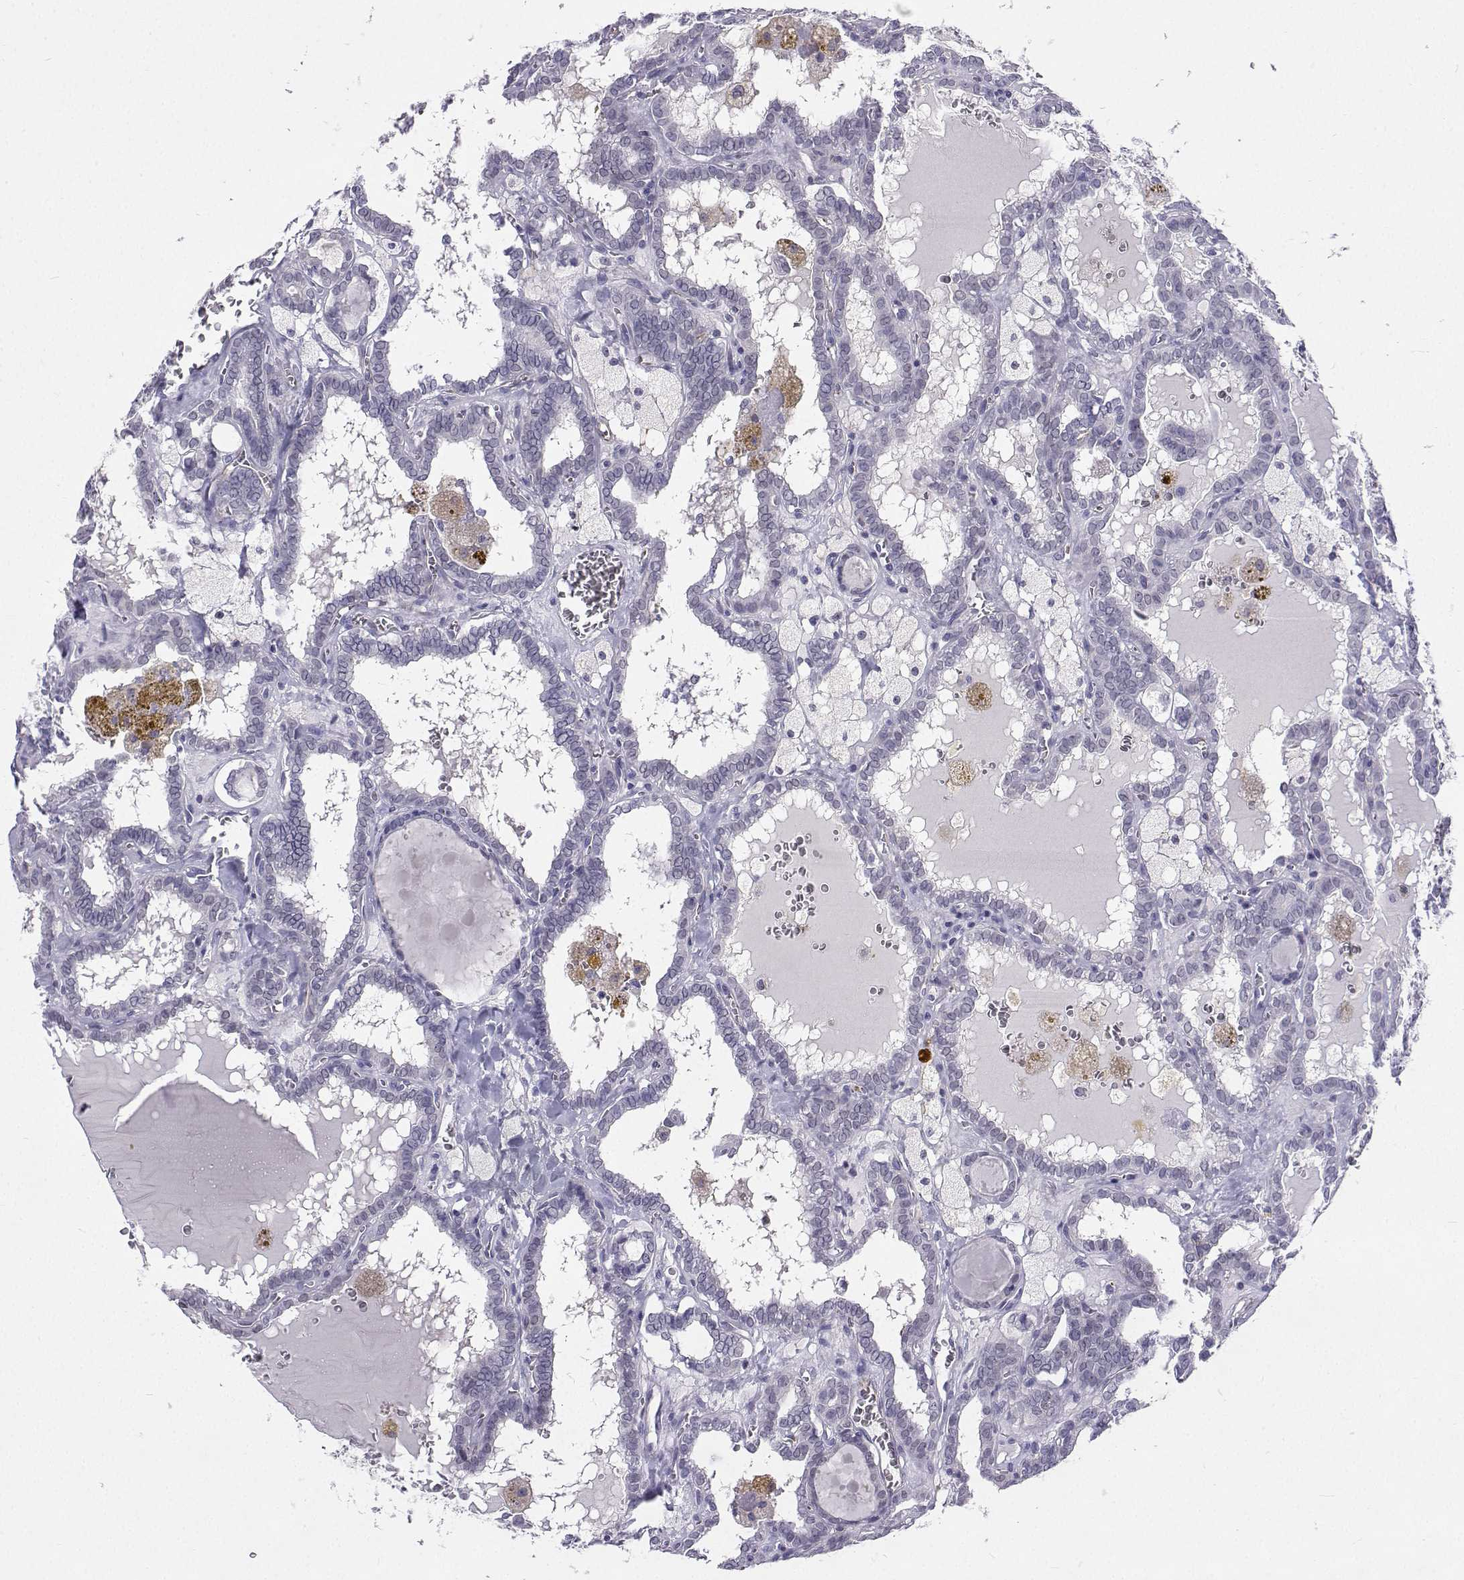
{"staining": {"intensity": "negative", "quantity": "none", "location": "none"}, "tissue": "thyroid cancer", "cell_type": "Tumor cells", "image_type": "cancer", "snomed": [{"axis": "morphology", "description": "Papillary adenocarcinoma, NOS"}, {"axis": "topography", "description": "Thyroid gland"}], "caption": "Immunohistochemistry (IHC) histopathology image of thyroid cancer (papillary adenocarcinoma) stained for a protein (brown), which shows no positivity in tumor cells. (DAB immunohistochemistry (IHC) with hematoxylin counter stain).", "gene": "GALM", "patient": {"sex": "female", "age": 39}}